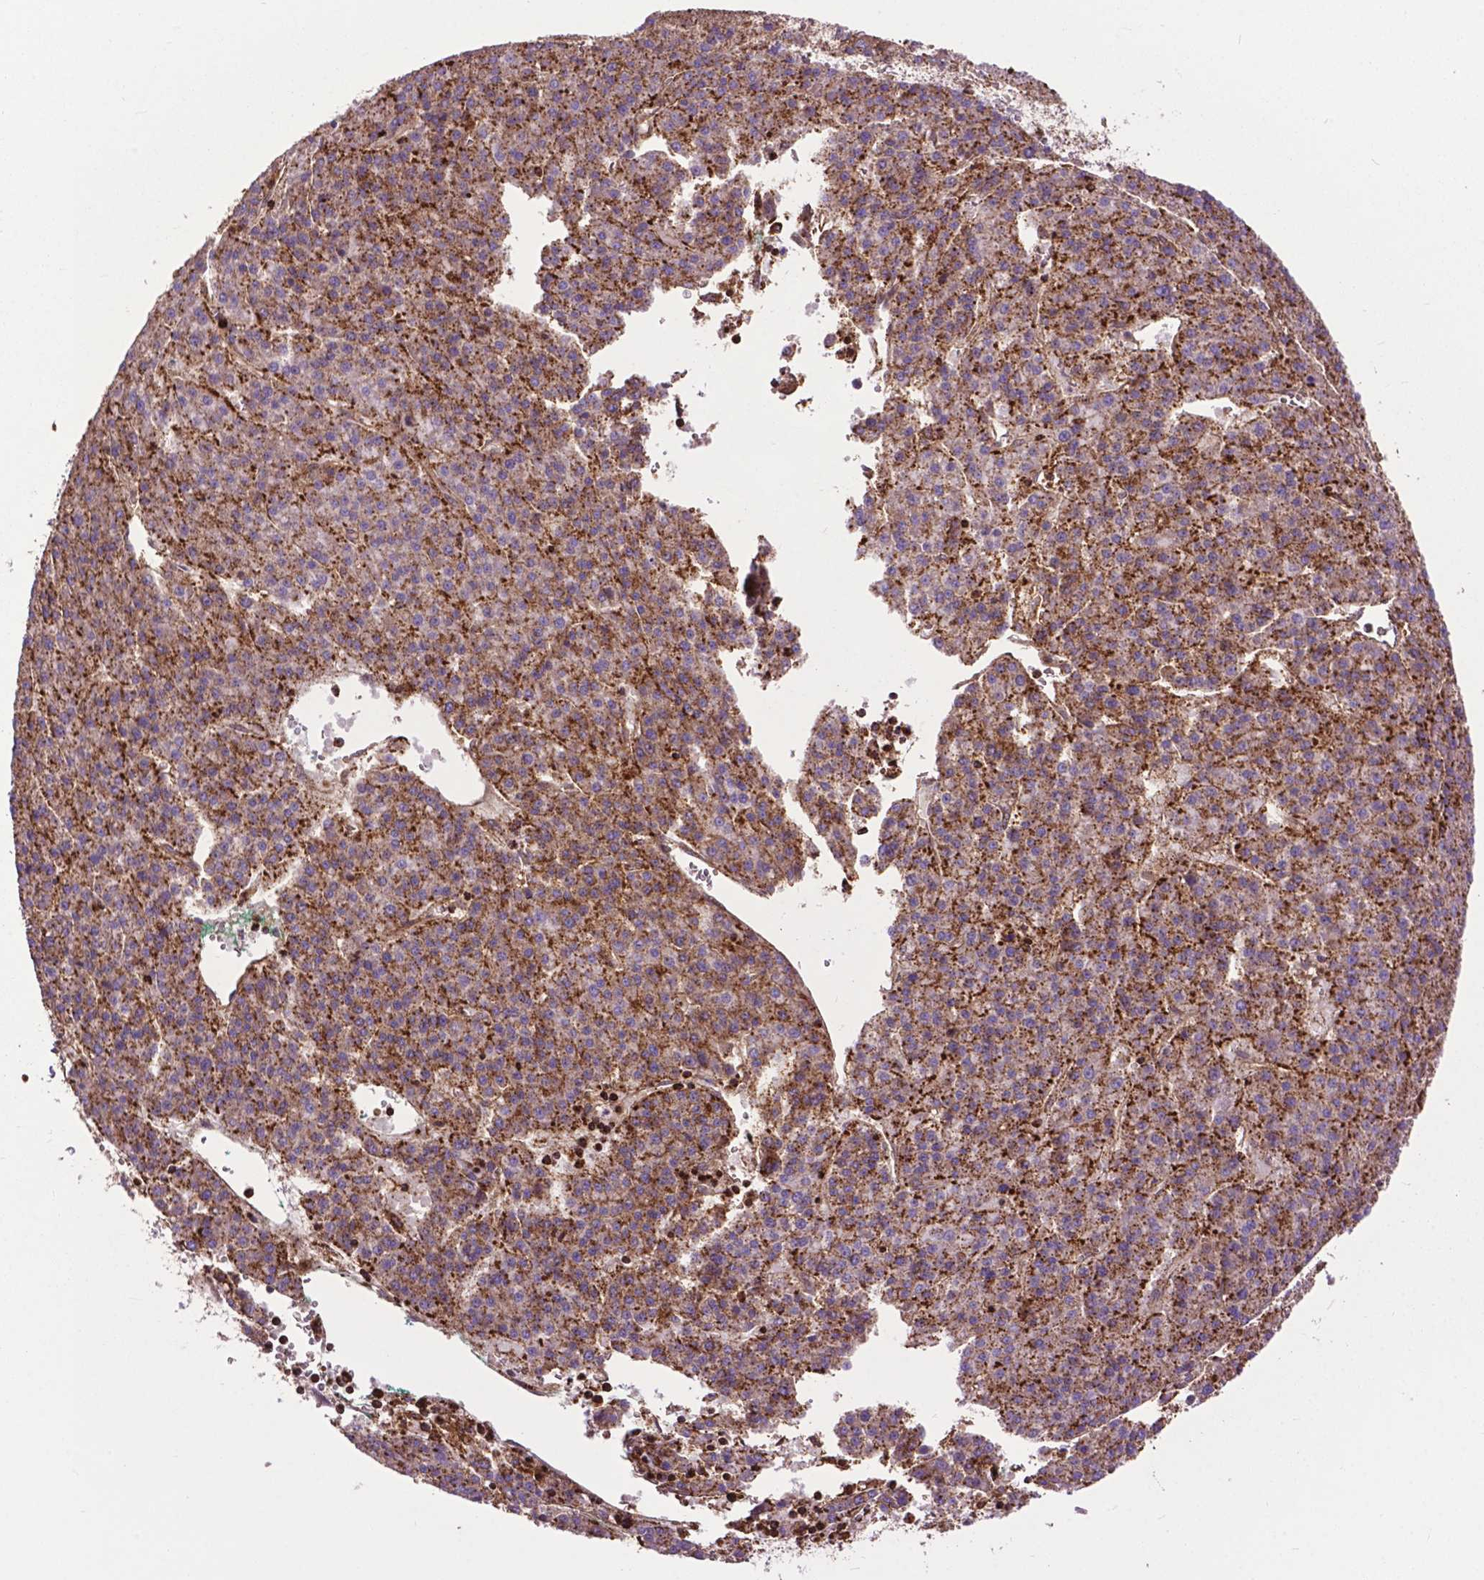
{"staining": {"intensity": "moderate", "quantity": ">75%", "location": "cytoplasmic/membranous"}, "tissue": "liver cancer", "cell_type": "Tumor cells", "image_type": "cancer", "snomed": [{"axis": "morphology", "description": "Carcinoma, Hepatocellular, NOS"}, {"axis": "topography", "description": "Liver"}], "caption": "This is a micrograph of immunohistochemistry (IHC) staining of liver hepatocellular carcinoma, which shows moderate expression in the cytoplasmic/membranous of tumor cells.", "gene": "CHMP4A", "patient": {"sex": "female", "age": 58}}